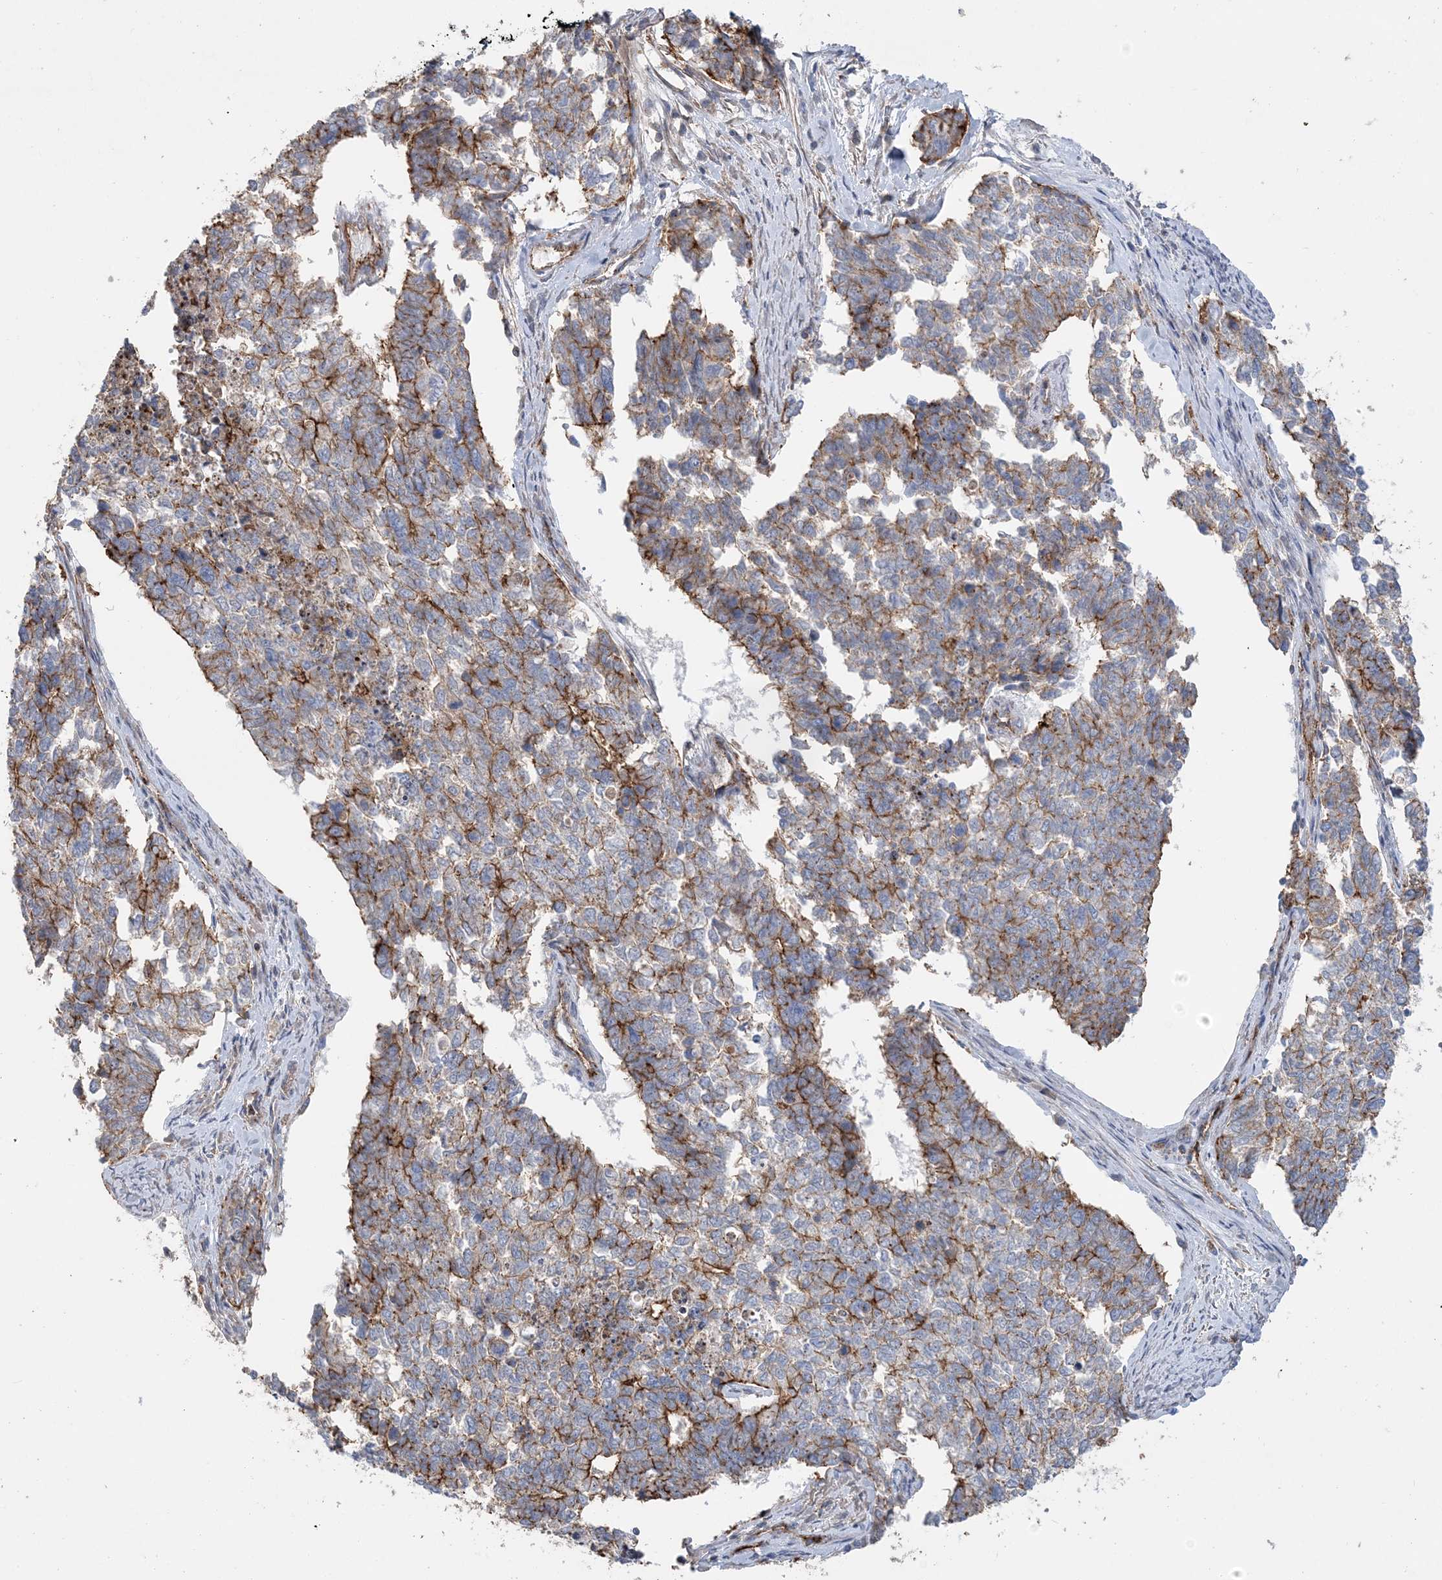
{"staining": {"intensity": "moderate", "quantity": "25%-75%", "location": "cytoplasmic/membranous"}, "tissue": "cervical cancer", "cell_type": "Tumor cells", "image_type": "cancer", "snomed": [{"axis": "morphology", "description": "Squamous cell carcinoma, NOS"}, {"axis": "topography", "description": "Cervix"}], "caption": "Immunohistochemical staining of squamous cell carcinoma (cervical) reveals medium levels of moderate cytoplasmic/membranous protein expression in approximately 25%-75% of tumor cells.", "gene": "PIGC", "patient": {"sex": "female", "age": 63}}